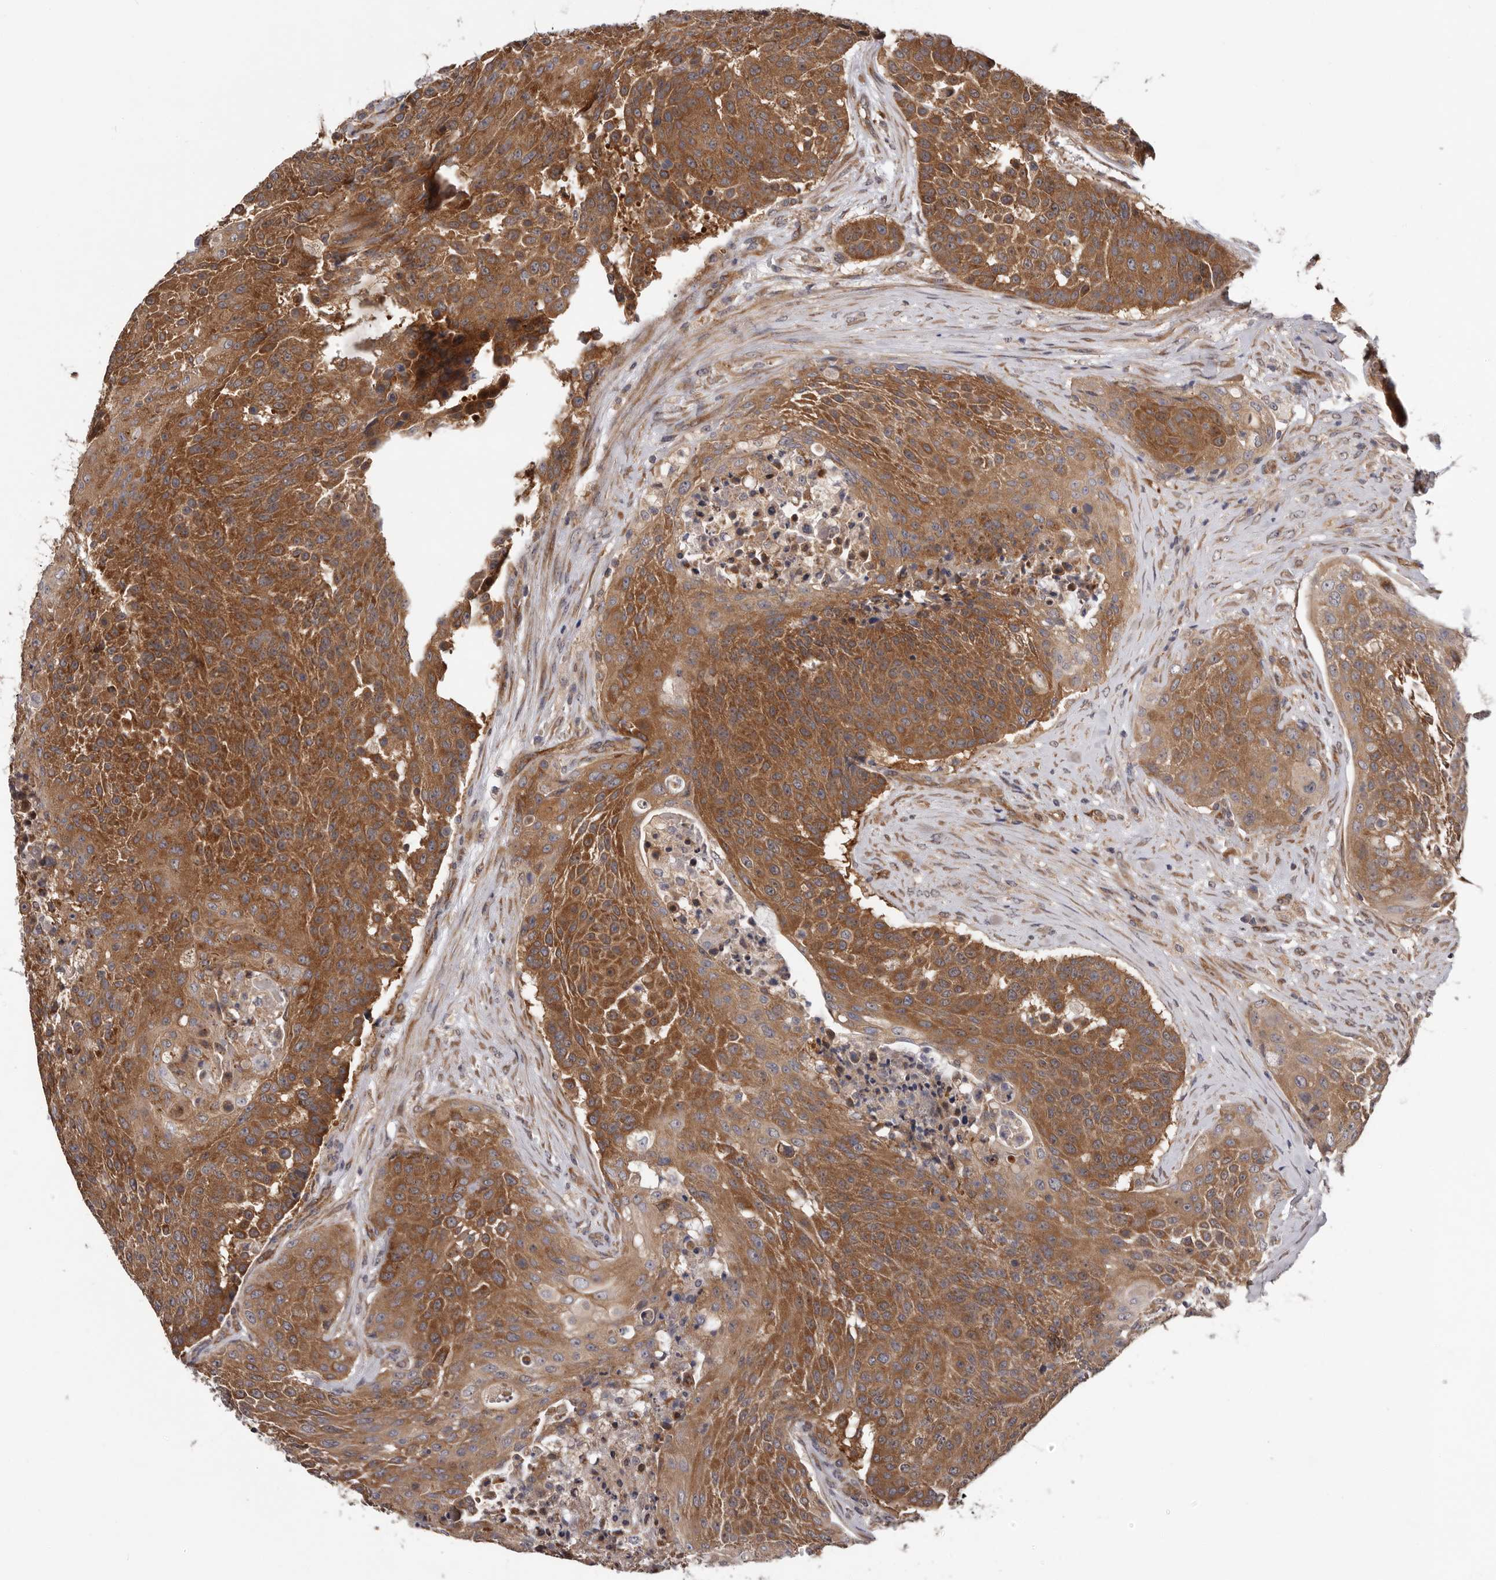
{"staining": {"intensity": "strong", "quantity": ">75%", "location": "cytoplasmic/membranous"}, "tissue": "urothelial cancer", "cell_type": "Tumor cells", "image_type": "cancer", "snomed": [{"axis": "morphology", "description": "Urothelial carcinoma, High grade"}, {"axis": "topography", "description": "Urinary bladder"}], "caption": "The micrograph shows staining of high-grade urothelial carcinoma, revealing strong cytoplasmic/membranous protein positivity (brown color) within tumor cells.", "gene": "VPS37A", "patient": {"sex": "female", "age": 63}}